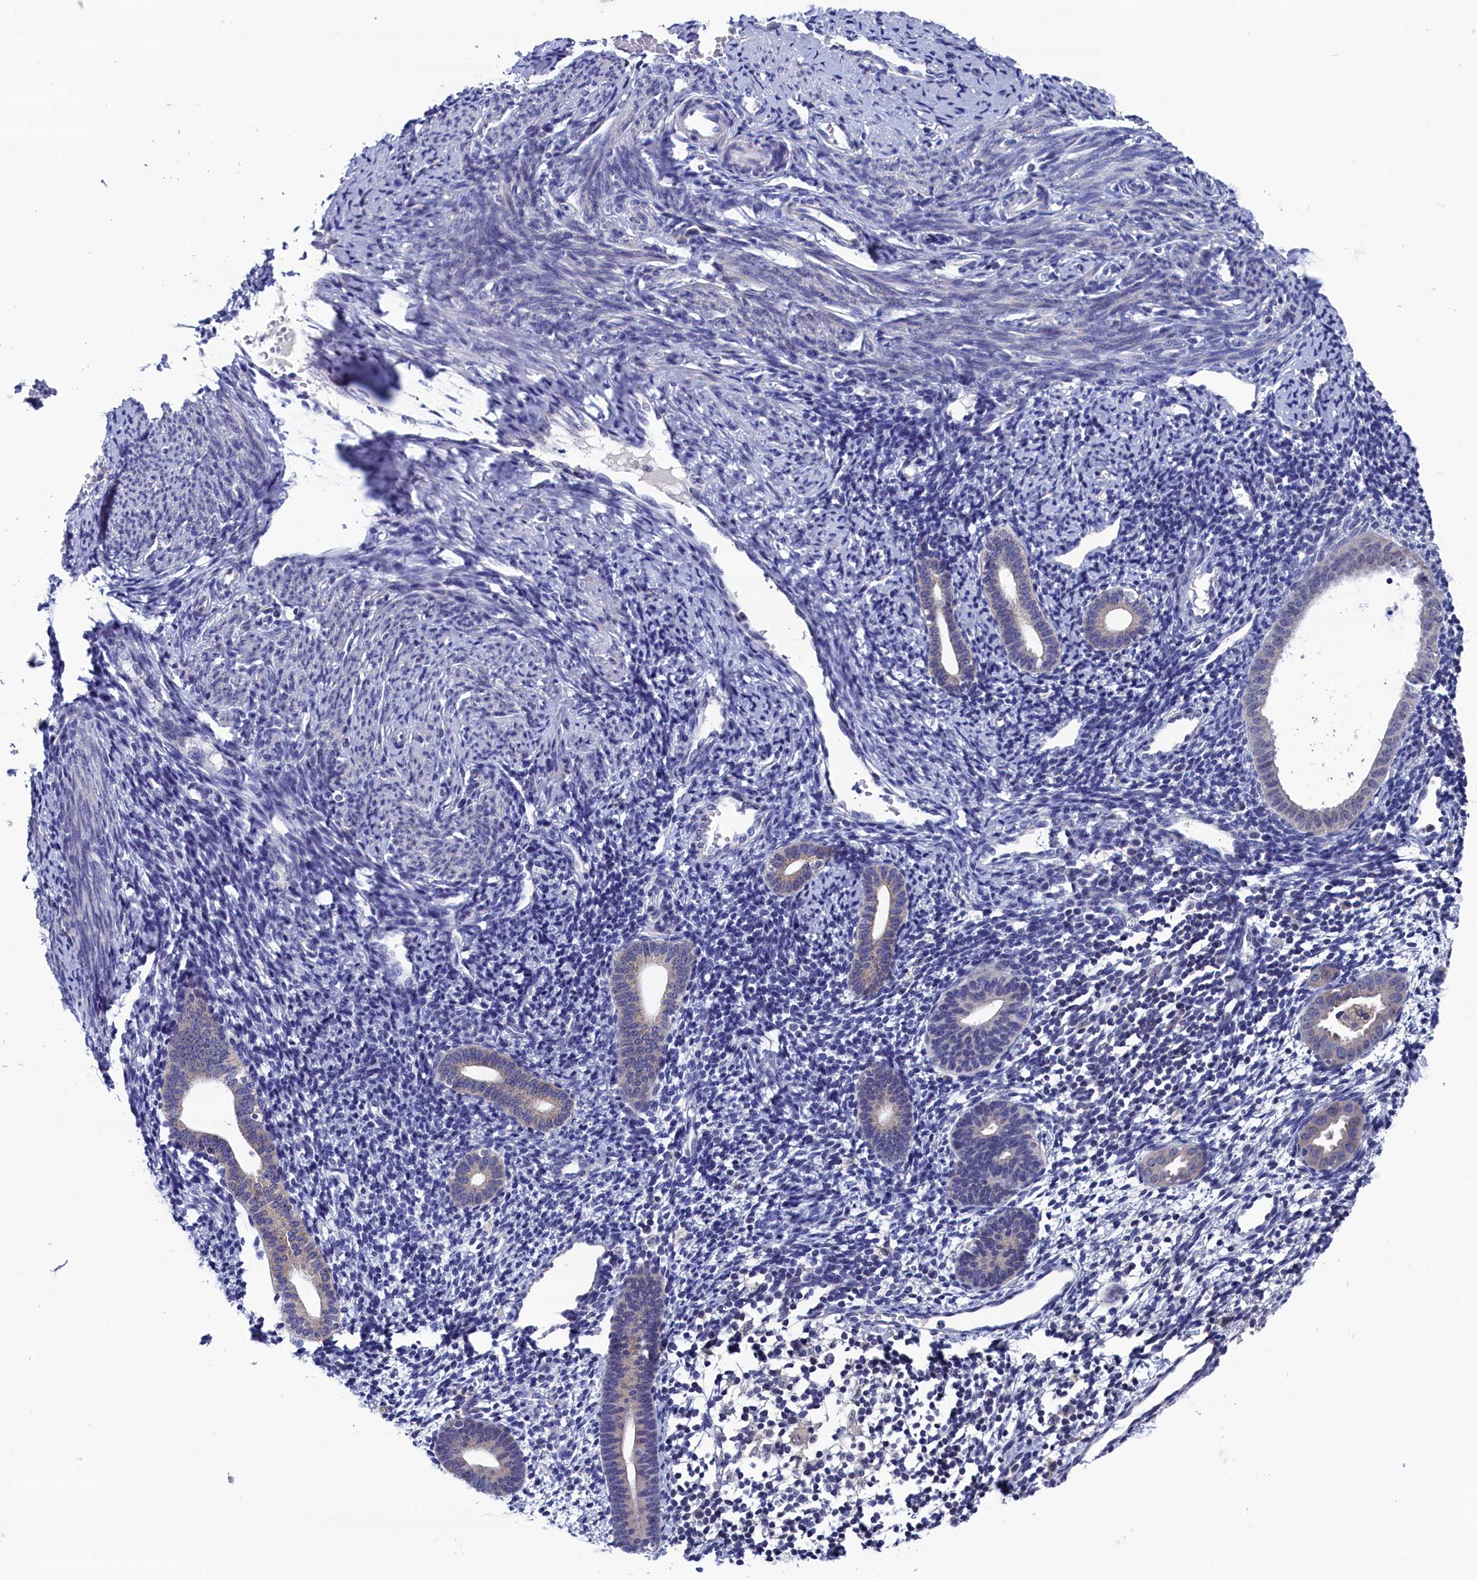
{"staining": {"intensity": "negative", "quantity": "none", "location": "none"}, "tissue": "endometrium", "cell_type": "Cells in endometrial stroma", "image_type": "normal", "snomed": [{"axis": "morphology", "description": "Normal tissue, NOS"}, {"axis": "topography", "description": "Endometrium"}], "caption": "Cells in endometrial stroma are negative for protein expression in normal human endometrium.", "gene": "SPATA13", "patient": {"sex": "female", "age": 56}}